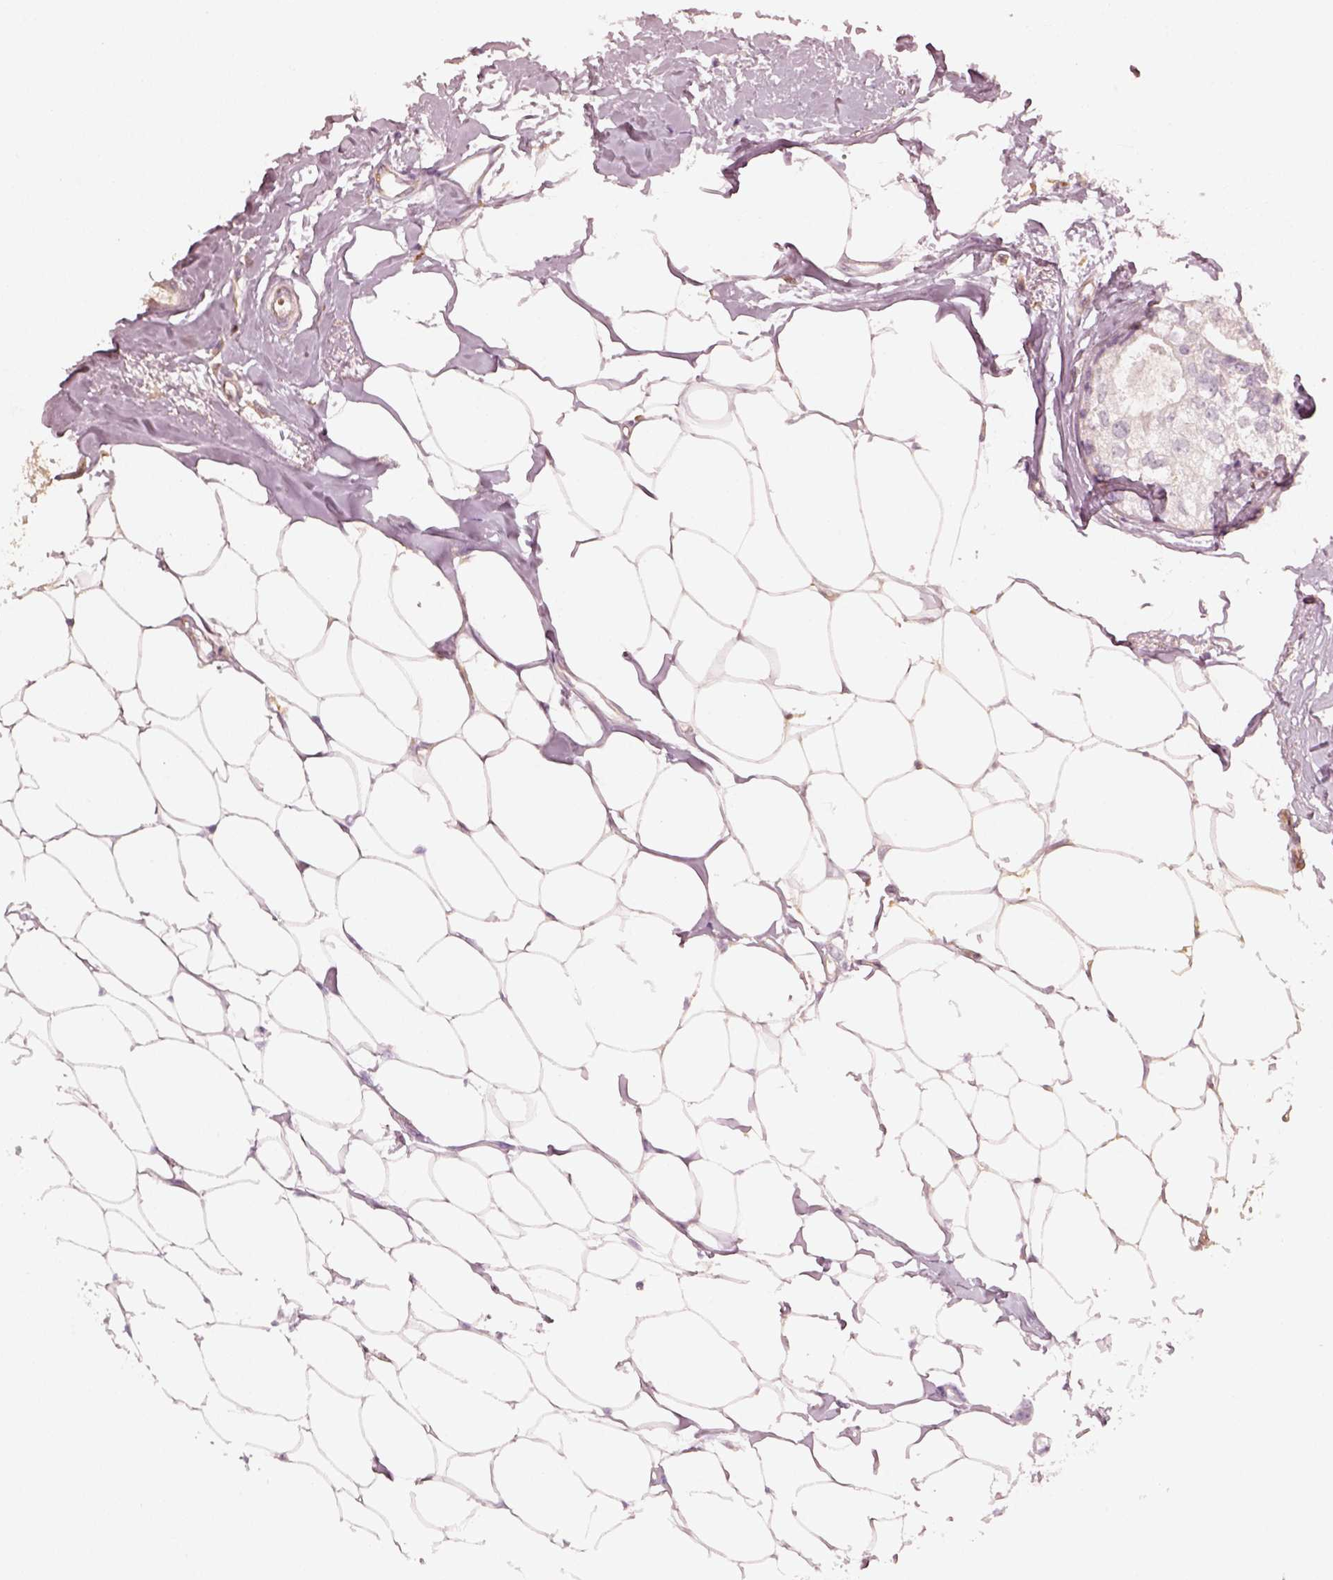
{"staining": {"intensity": "negative", "quantity": "none", "location": "none"}, "tissue": "breast cancer", "cell_type": "Tumor cells", "image_type": "cancer", "snomed": [{"axis": "morphology", "description": "Duct carcinoma"}, {"axis": "topography", "description": "Breast"}], "caption": "Immunohistochemistry (IHC) of human intraductal carcinoma (breast) exhibits no positivity in tumor cells. (Brightfield microscopy of DAB (3,3'-diaminobenzidine) IHC at high magnification).", "gene": "FSCN1", "patient": {"sex": "female", "age": 40}}